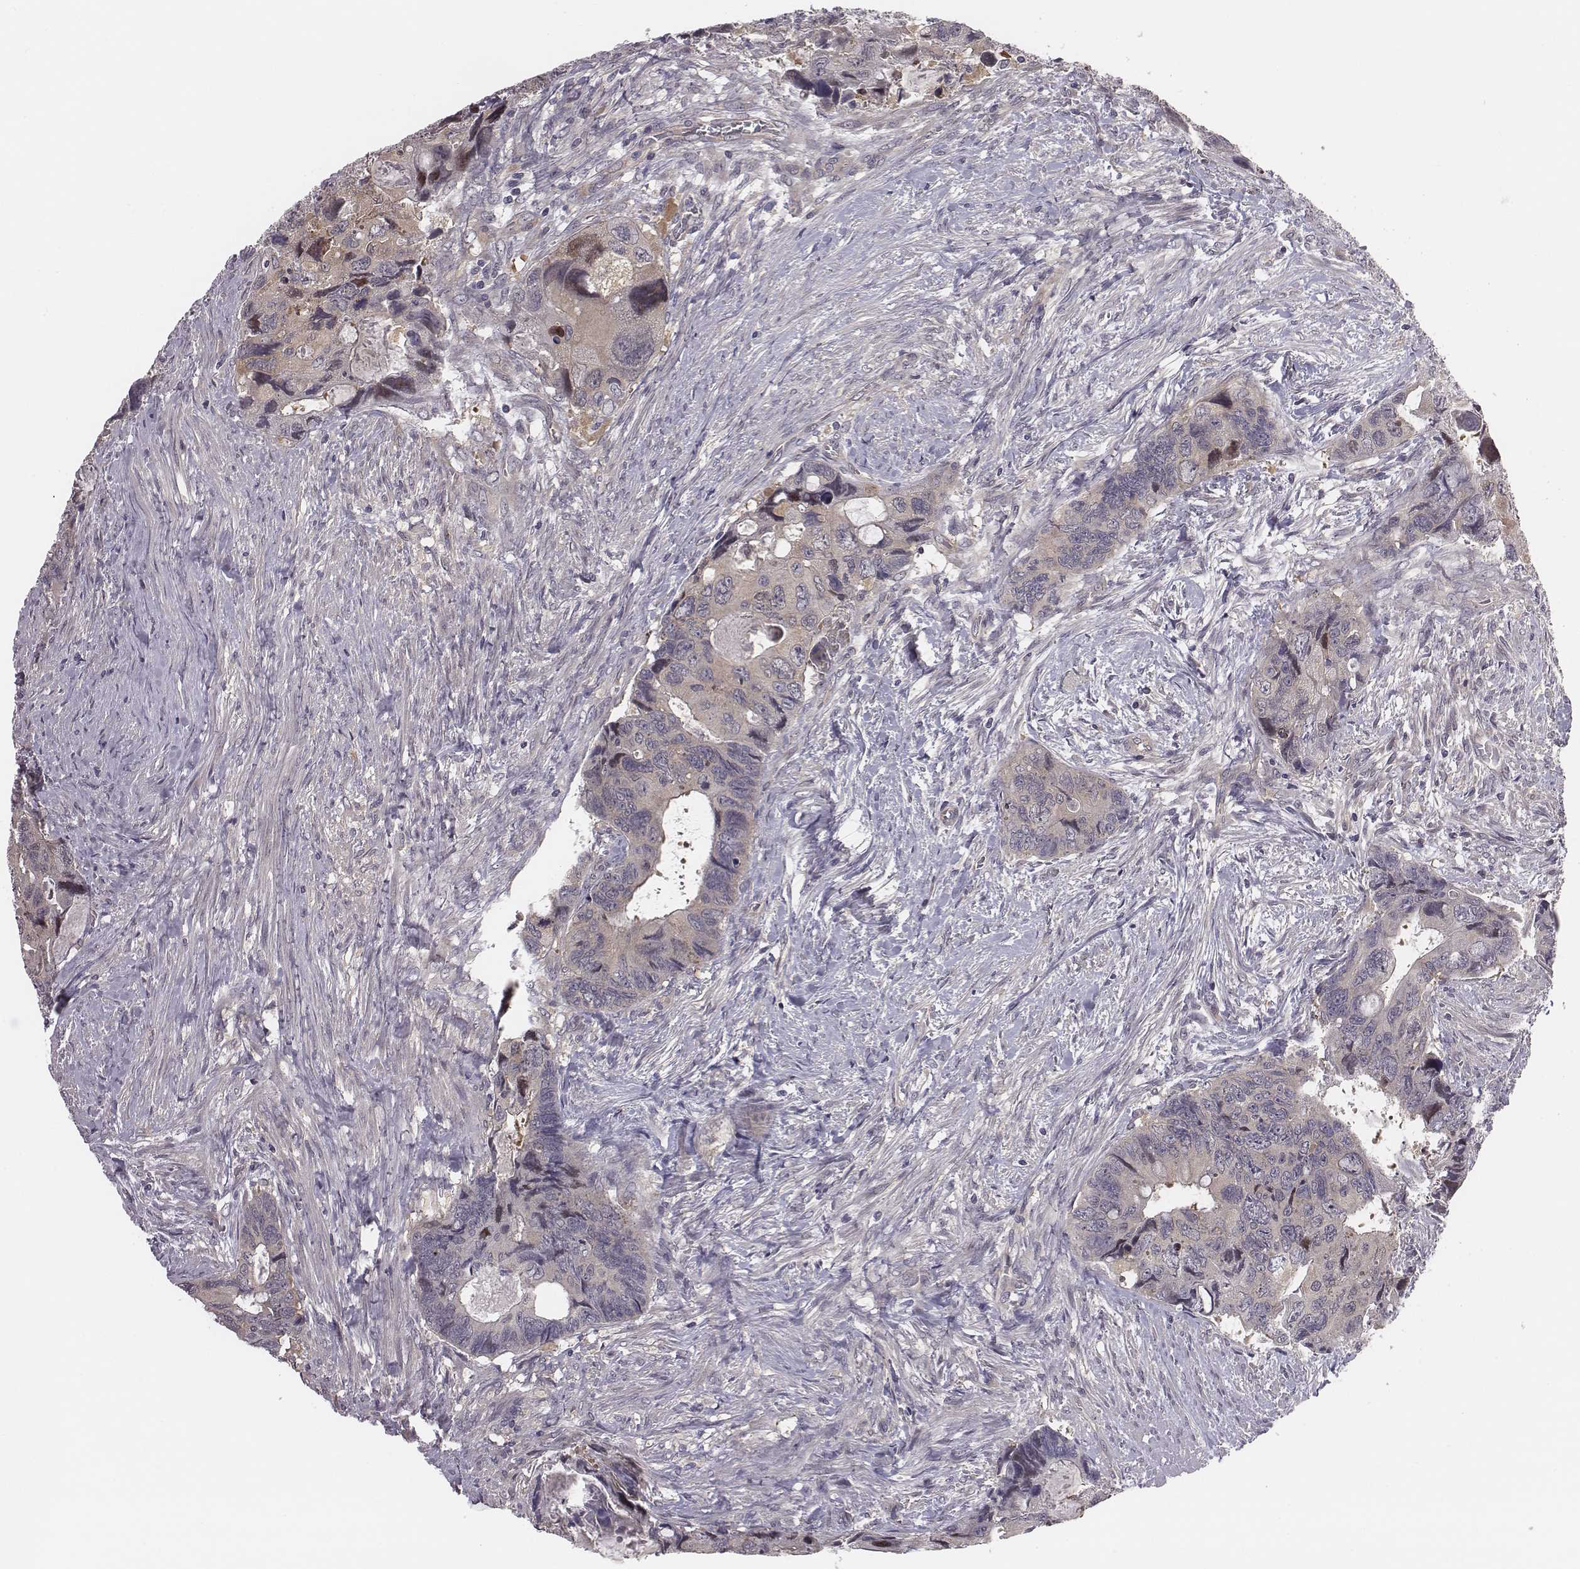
{"staining": {"intensity": "weak", "quantity": ">75%", "location": "cytoplasmic/membranous"}, "tissue": "colorectal cancer", "cell_type": "Tumor cells", "image_type": "cancer", "snomed": [{"axis": "morphology", "description": "Adenocarcinoma, NOS"}, {"axis": "topography", "description": "Rectum"}], "caption": "Weak cytoplasmic/membranous protein positivity is identified in about >75% of tumor cells in colorectal cancer (adenocarcinoma). (DAB = brown stain, brightfield microscopy at high magnification).", "gene": "SMURF2", "patient": {"sex": "male", "age": 62}}